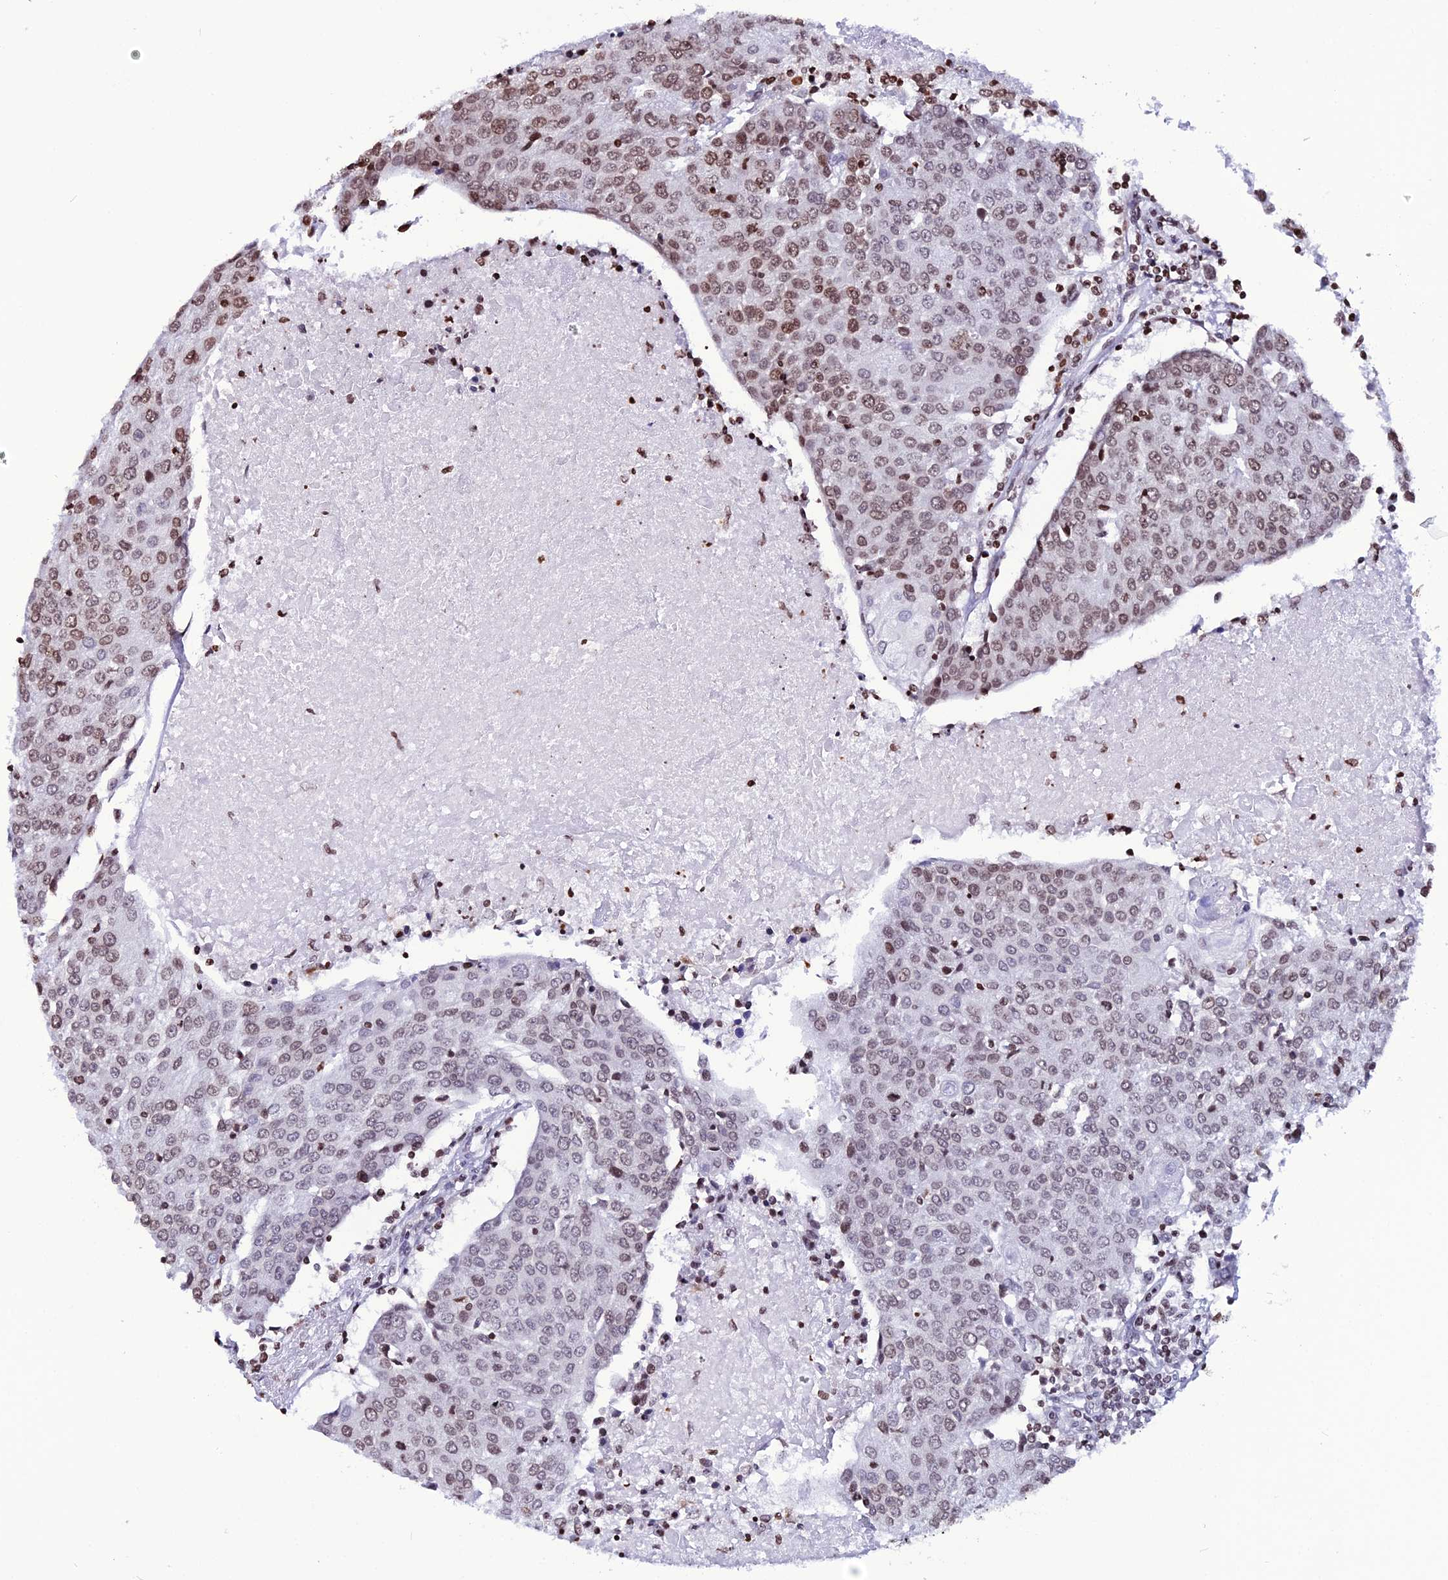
{"staining": {"intensity": "moderate", "quantity": ">75%", "location": "nuclear"}, "tissue": "urothelial cancer", "cell_type": "Tumor cells", "image_type": "cancer", "snomed": [{"axis": "morphology", "description": "Urothelial carcinoma, High grade"}, {"axis": "topography", "description": "Urinary bladder"}], "caption": "Protein expression analysis of human high-grade urothelial carcinoma reveals moderate nuclear expression in approximately >75% of tumor cells.", "gene": "MACROH2A2", "patient": {"sex": "female", "age": 85}}